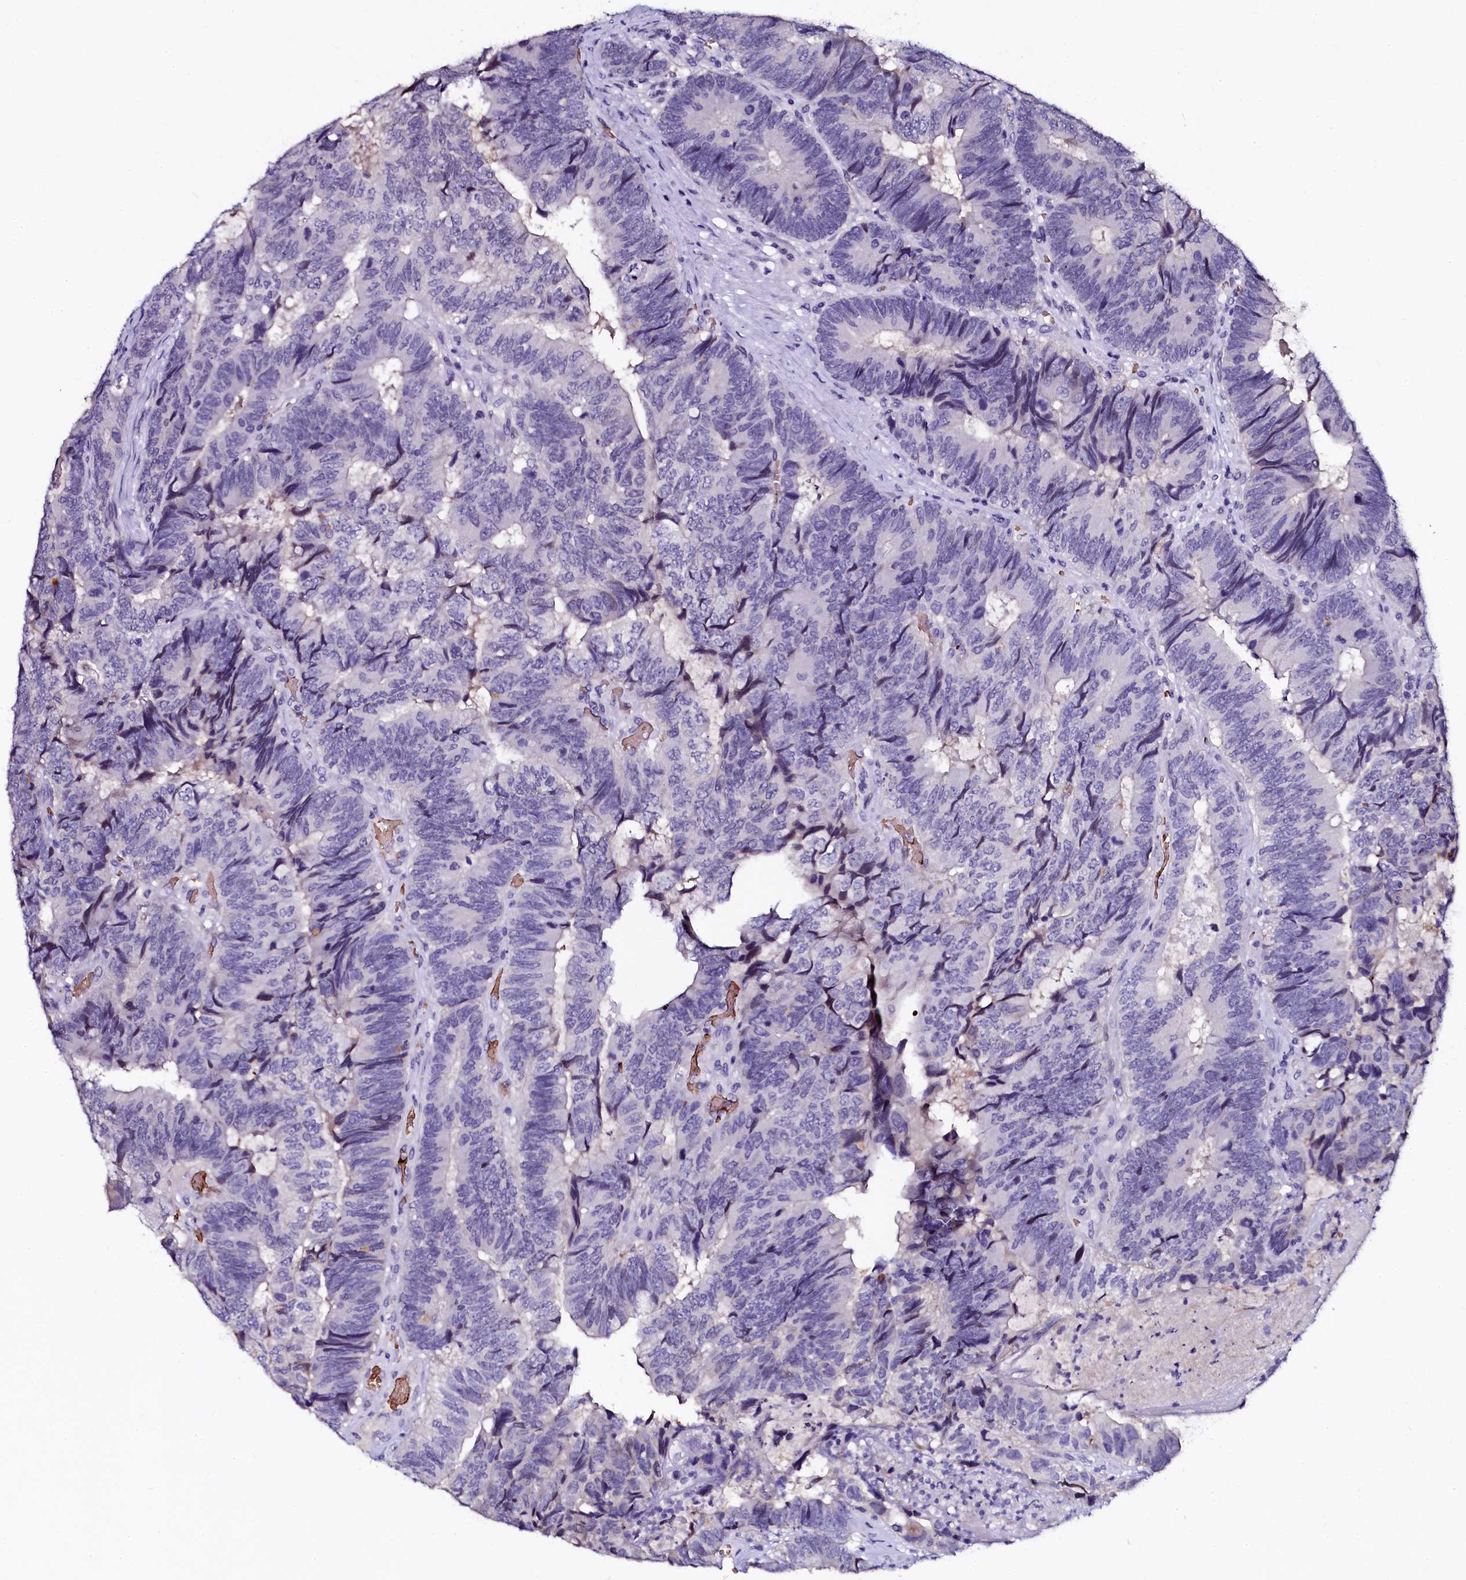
{"staining": {"intensity": "negative", "quantity": "none", "location": "none"}, "tissue": "colorectal cancer", "cell_type": "Tumor cells", "image_type": "cancer", "snomed": [{"axis": "morphology", "description": "Adenocarcinoma, NOS"}, {"axis": "topography", "description": "Colon"}], "caption": "High power microscopy photomicrograph of an immunohistochemistry histopathology image of adenocarcinoma (colorectal), revealing no significant staining in tumor cells.", "gene": "CTDSPL2", "patient": {"sex": "female", "age": 67}}